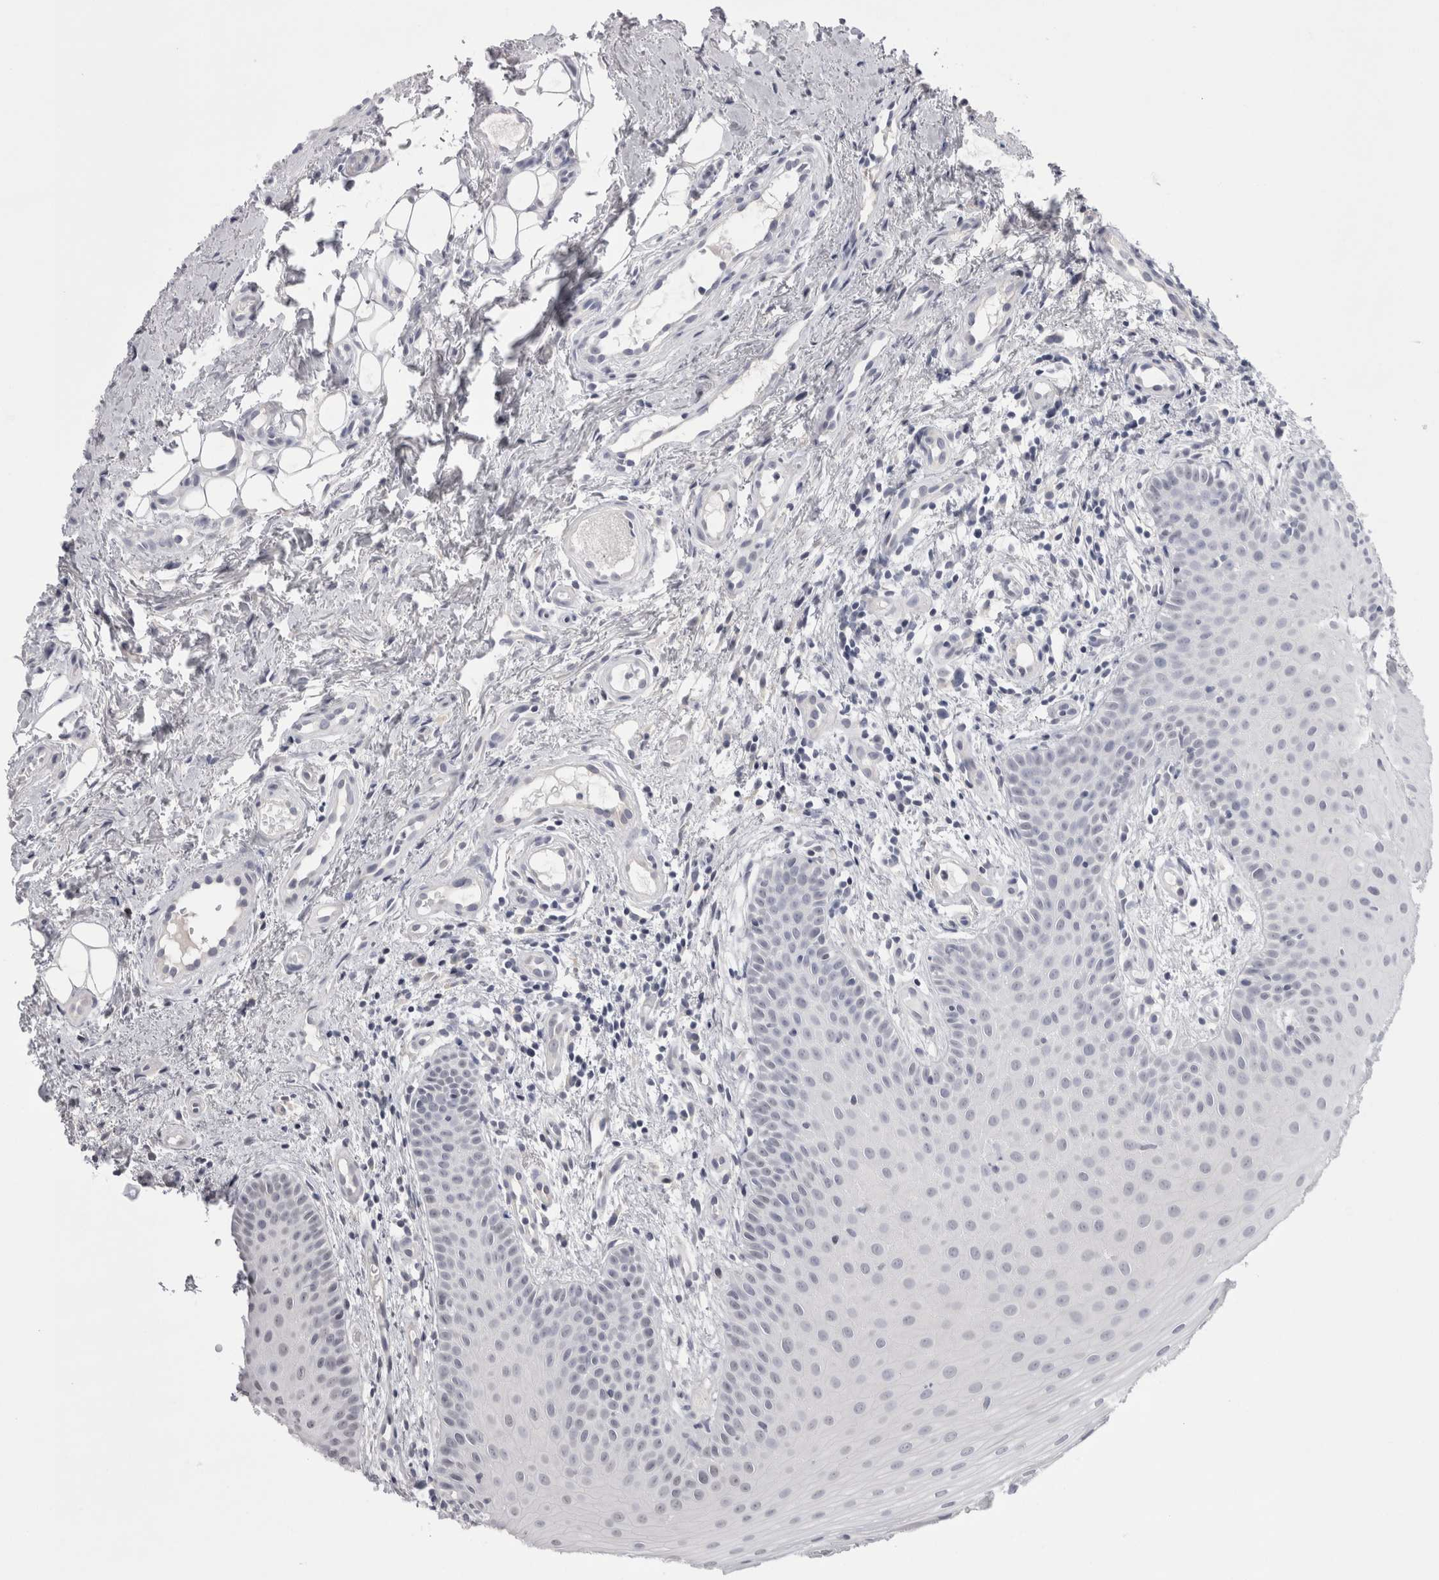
{"staining": {"intensity": "negative", "quantity": "none", "location": "none"}, "tissue": "oral mucosa", "cell_type": "Squamous epithelial cells", "image_type": "normal", "snomed": [{"axis": "morphology", "description": "Normal tissue, NOS"}, {"axis": "topography", "description": "Oral tissue"}], "caption": "Immunohistochemical staining of benign human oral mucosa displays no significant staining in squamous epithelial cells.", "gene": "FNDC8", "patient": {"sex": "male", "age": 60}}